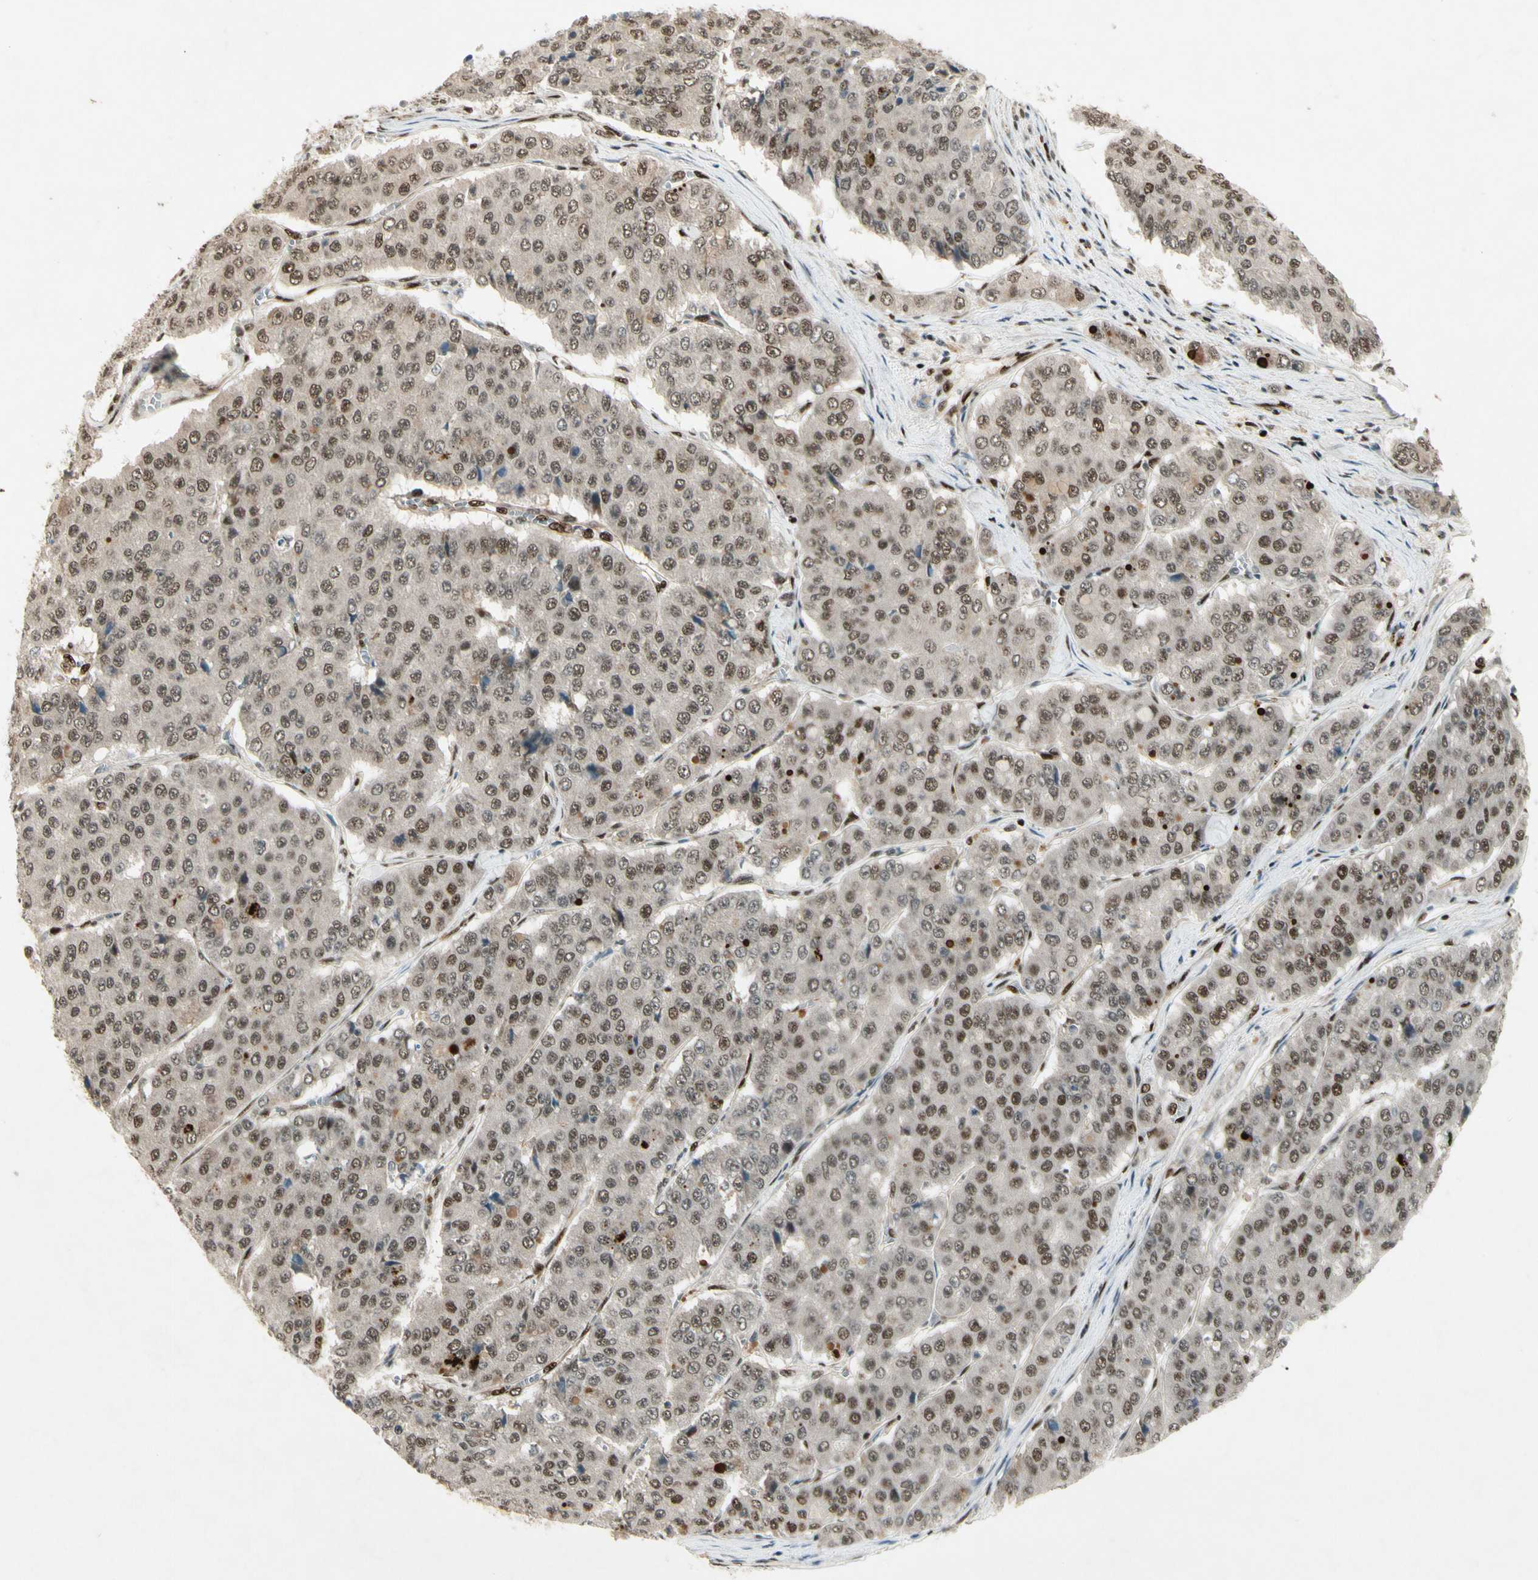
{"staining": {"intensity": "moderate", "quantity": "25%-75%", "location": "nuclear"}, "tissue": "pancreatic cancer", "cell_type": "Tumor cells", "image_type": "cancer", "snomed": [{"axis": "morphology", "description": "Adenocarcinoma, NOS"}, {"axis": "topography", "description": "Pancreas"}], "caption": "Approximately 25%-75% of tumor cells in human pancreatic cancer exhibit moderate nuclear protein staining as visualized by brown immunohistochemical staining.", "gene": "CDK11A", "patient": {"sex": "male", "age": 50}}